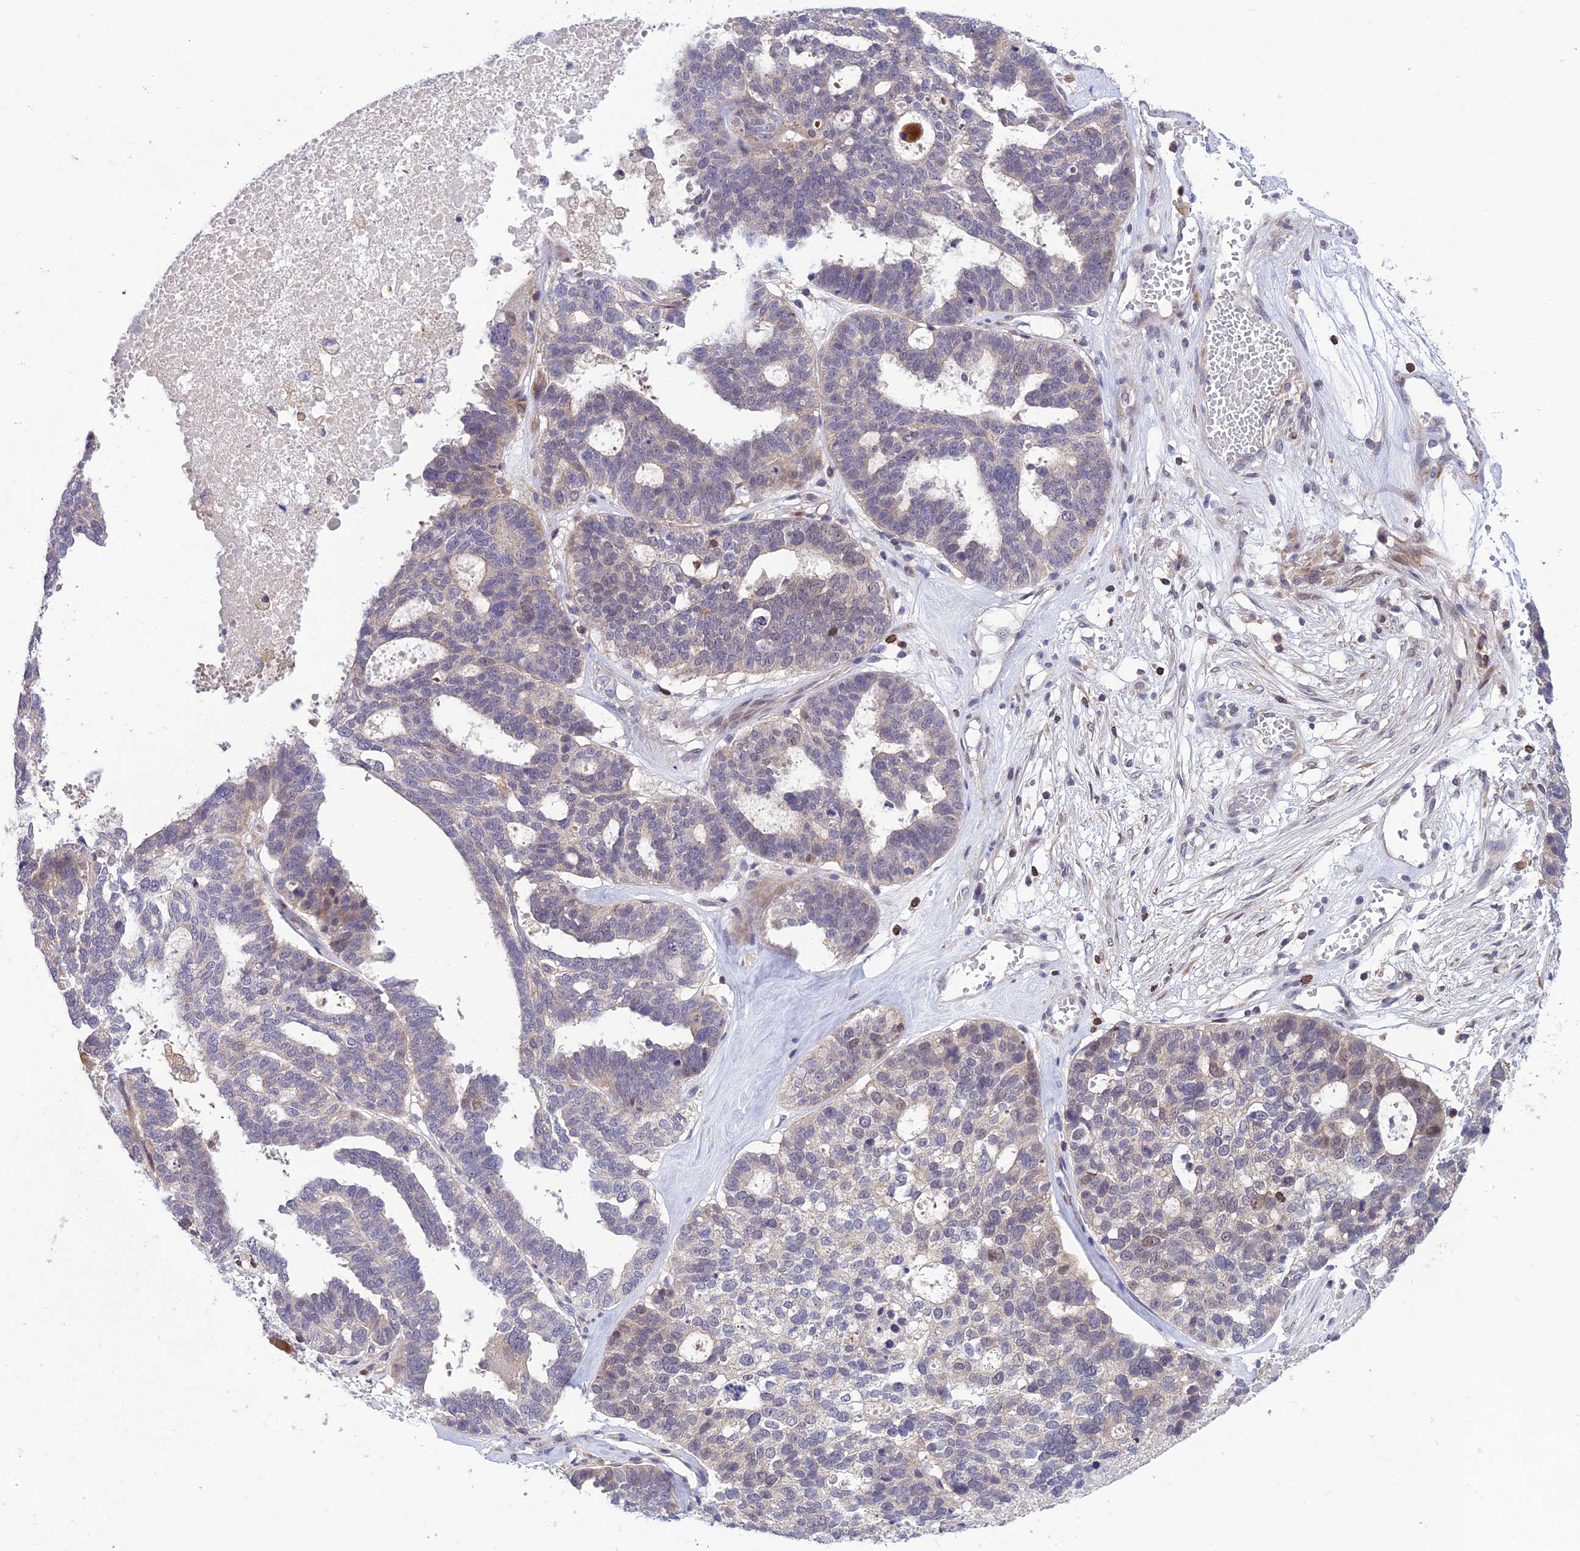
{"staining": {"intensity": "negative", "quantity": "none", "location": "none"}, "tissue": "ovarian cancer", "cell_type": "Tumor cells", "image_type": "cancer", "snomed": [{"axis": "morphology", "description": "Cystadenocarcinoma, serous, NOS"}, {"axis": "topography", "description": "Ovary"}], "caption": "There is no significant staining in tumor cells of serous cystadenocarcinoma (ovarian). (Stains: DAB immunohistochemistry with hematoxylin counter stain, Microscopy: brightfield microscopy at high magnification).", "gene": "FAM76A", "patient": {"sex": "female", "age": 59}}